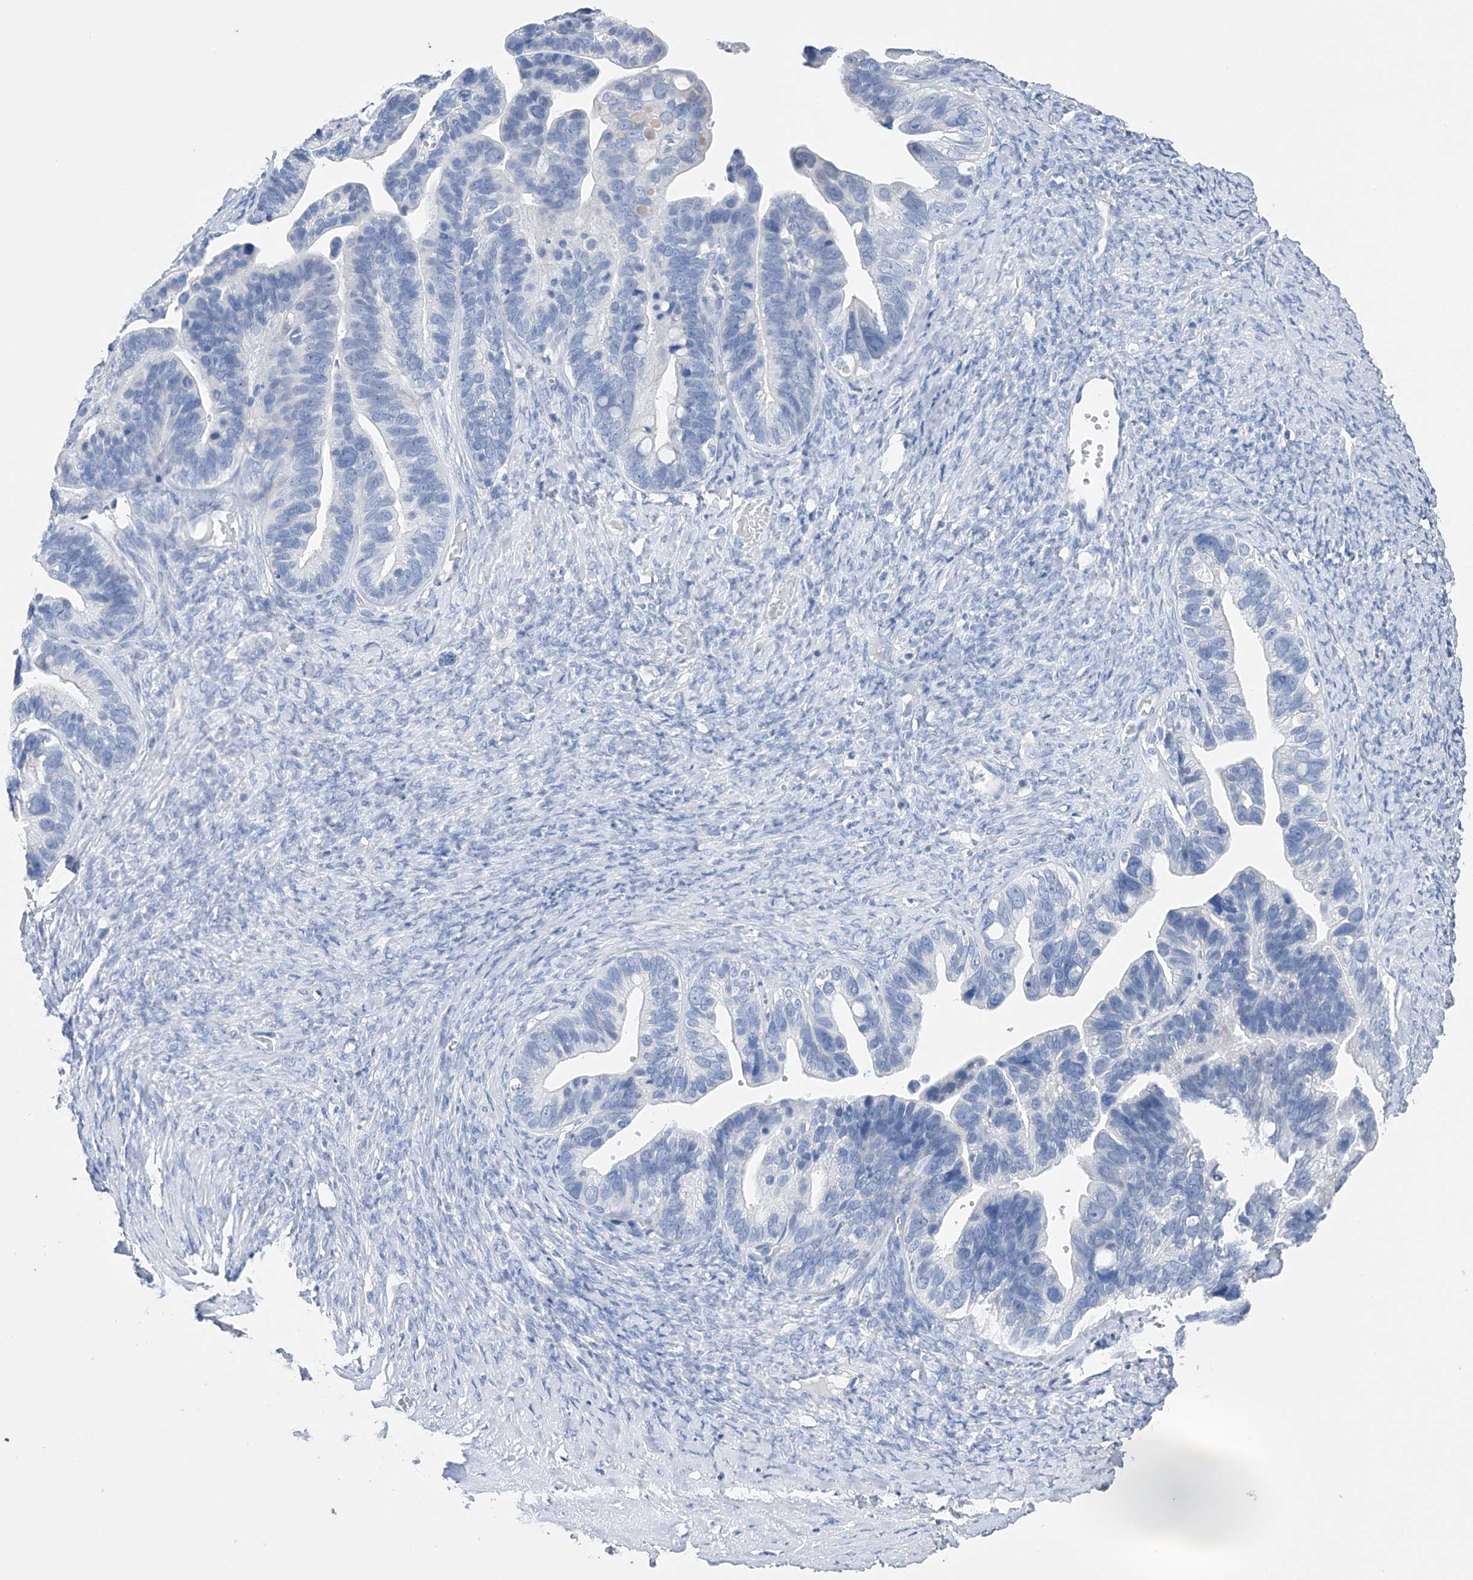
{"staining": {"intensity": "negative", "quantity": "none", "location": "none"}, "tissue": "ovarian cancer", "cell_type": "Tumor cells", "image_type": "cancer", "snomed": [{"axis": "morphology", "description": "Cystadenocarcinoma, serous, NOS"}, {"axis": "topography", "description": "Ovary"}], "caption": "Tumor cells are negative for protein expression in human ovarian serous cystadenocarcinoma. (Stains: DAB (3,3'-diaminobenzidine) IHC with hematoxylin counter stain, Microscopy: brightfield microscopy at high magnification).", "gene": "ADRA1A", "patient": {"sex": "female", "age": 56}}